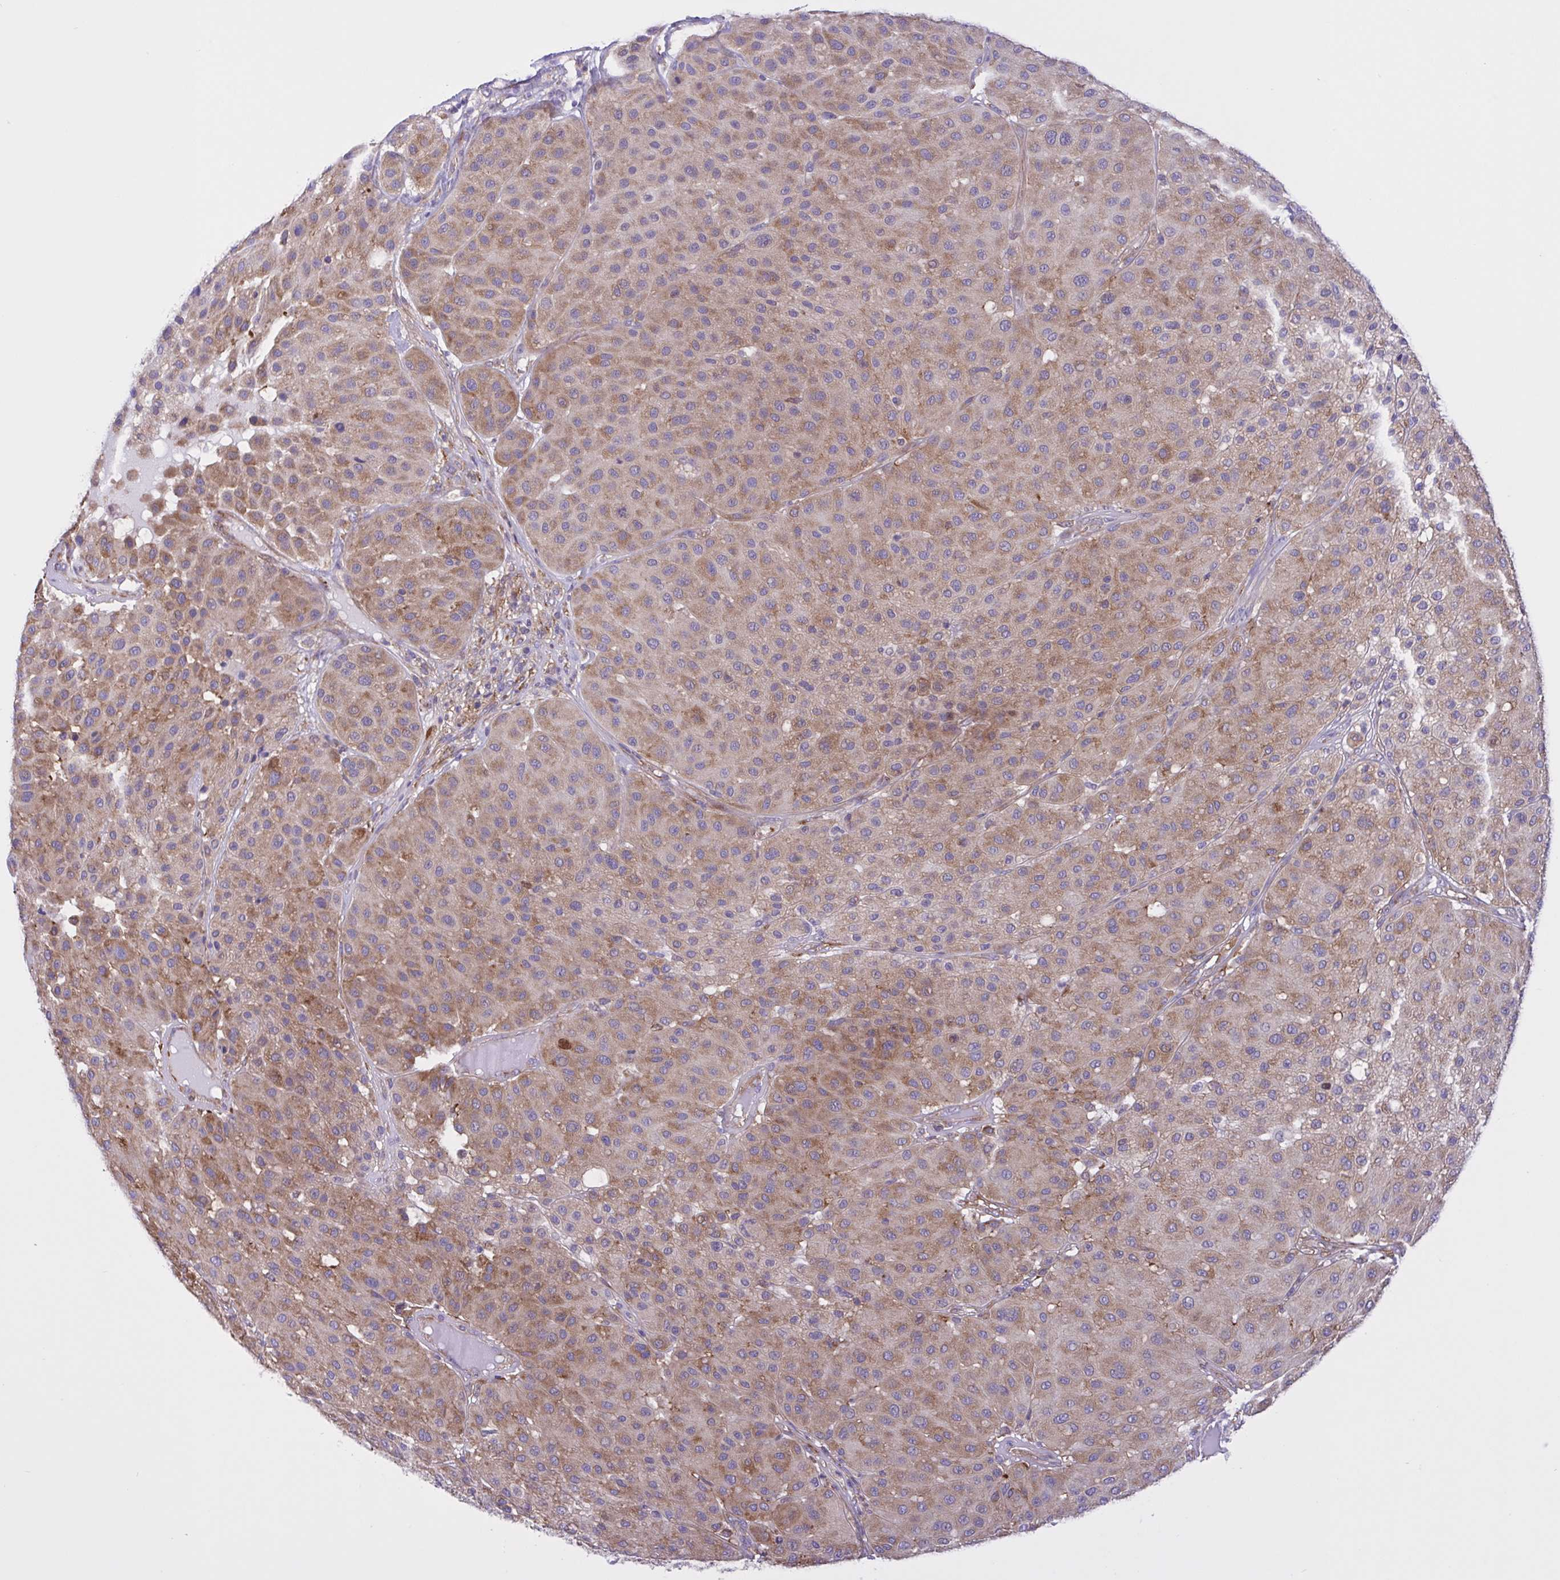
{"staining": {"intensity": "moderate", "quantity": ">75%", "location": "cytoplasmic/membranous"}, "tissue": "melanoma", "cell_type": "Tumor cells", "image_type": "cancer", "snomed": [{"axis": "morphology", "description": "Malignant melanoma, Metastatic site"}, {"axis": "topography", "description": "Smooth muscle"}], "caption": "DAB immunohistochemical staining of melanoma shows moderate cytoplasmic/membranous protein positivity in approximately >75% of tumor cells.", "gene": "OR51M1", "patient": {"sex": "male", "age": 41}}